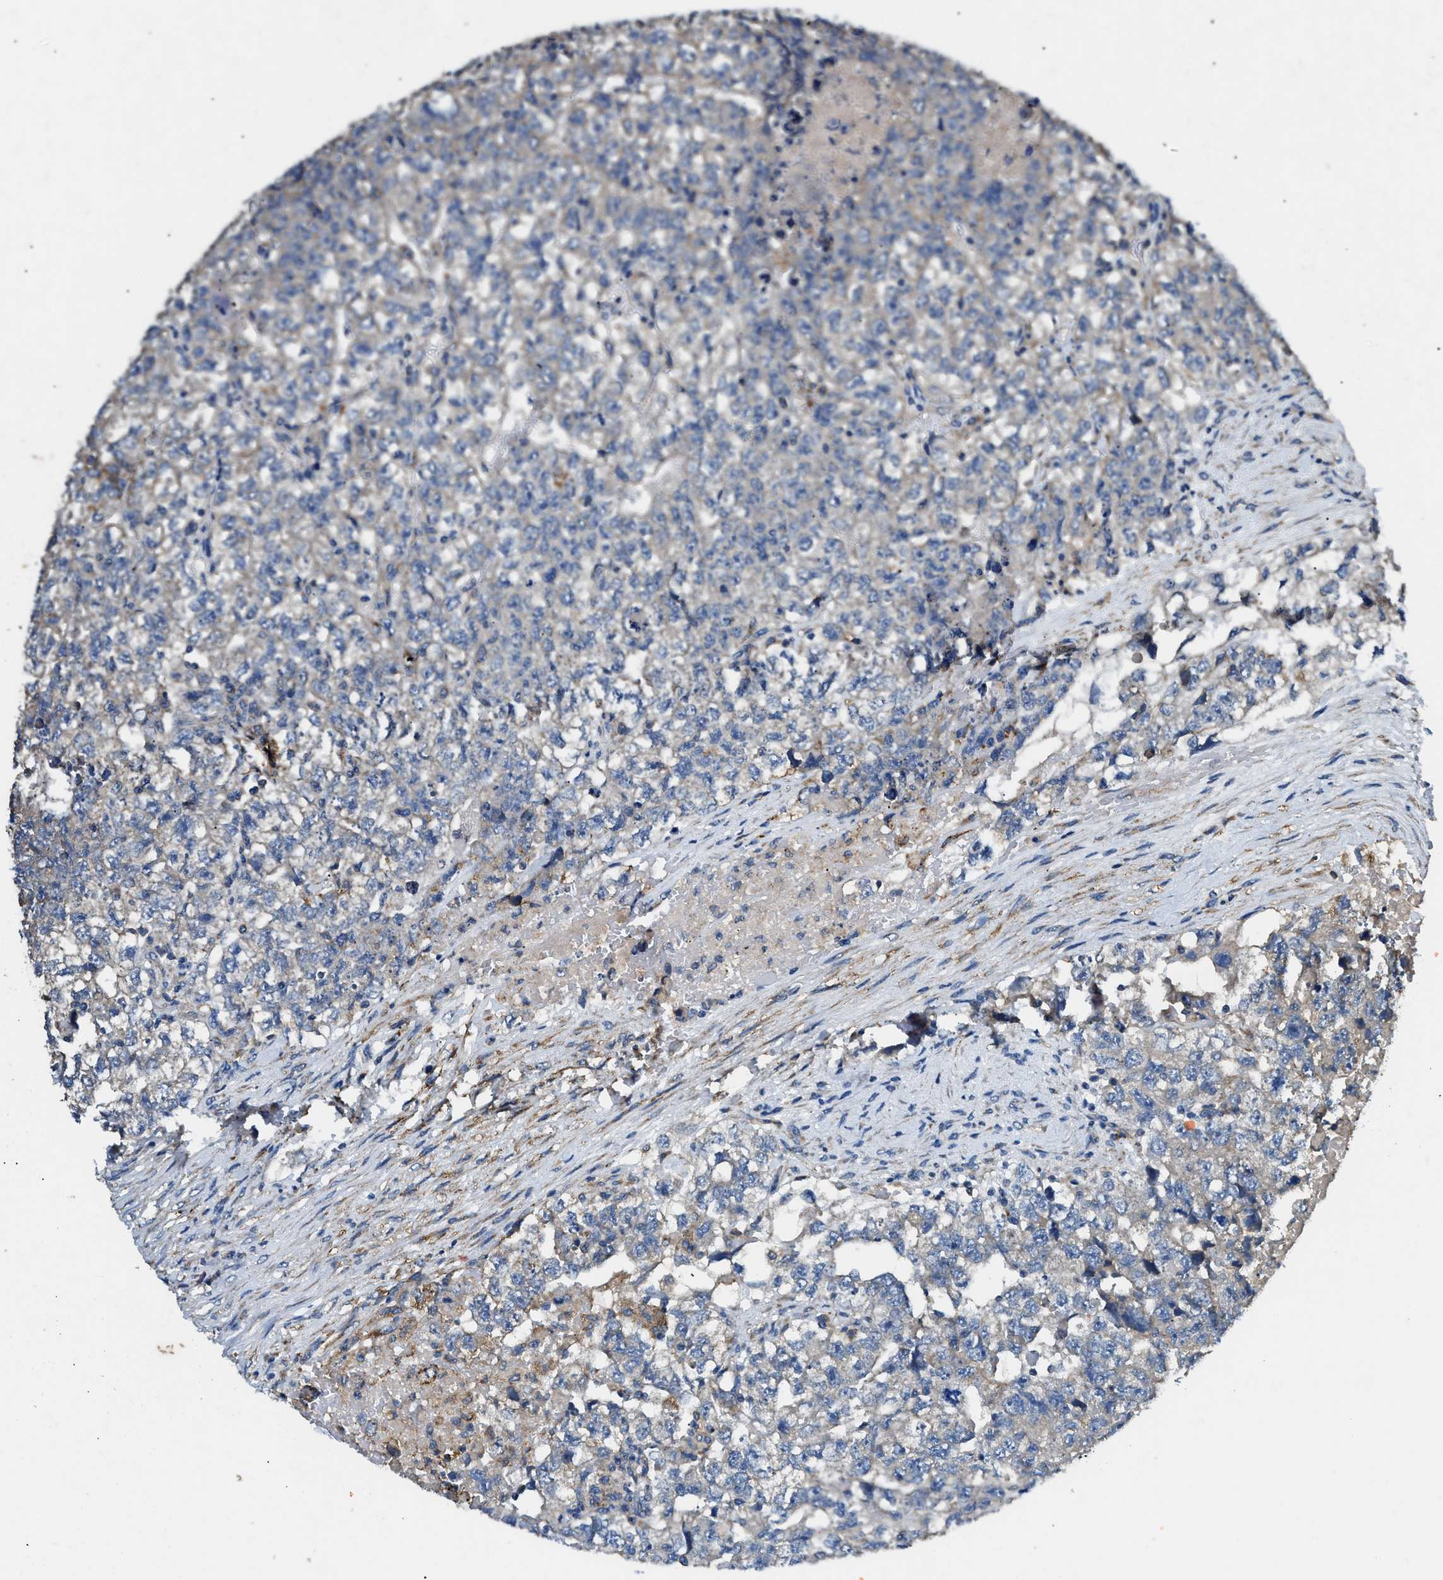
{"staining": {"intensity": "weak", "quantity": "<25%", "location": "cytoplasmic/membranous"}, "tissue": "testis cancer", "cell_type": "Tumor cells", "image_type": "cancer", "snomed": [{"axis": "morphology", "description": "Carcinoma, Embryonal, NOS"}, {"axis": "topography", "description": "Testis"}], "caption": "DAB immunohistochemical staining of human testis embryonal carcinoma exhibits no significant positivity in tumor cells.", "gene": "CDK15", "patient": {"sex": "male", "age": 36}}